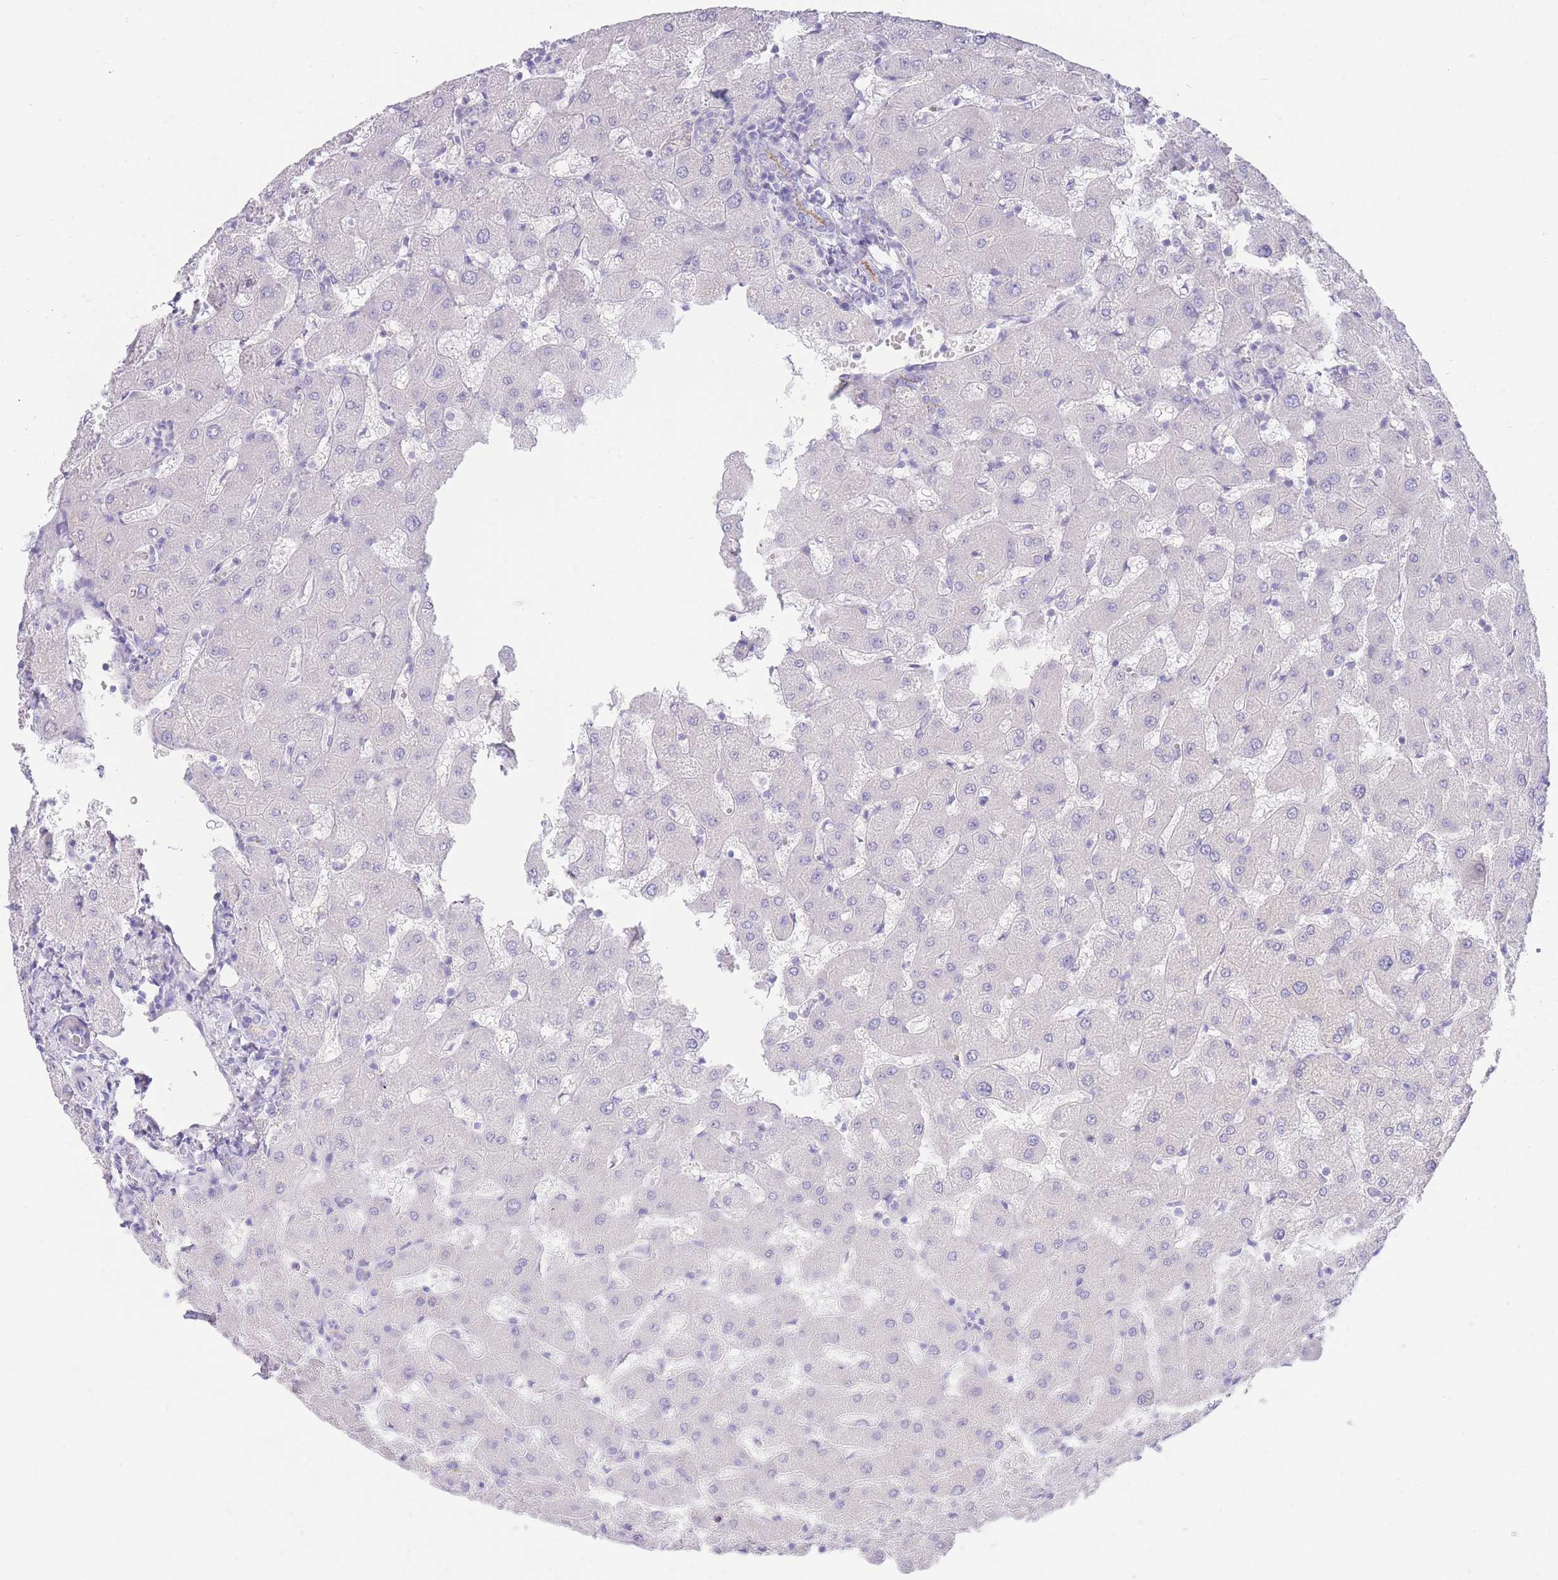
{"staining": {"intensity": "negative", "quantity": "none", "location": "none"}, "tissue": "liver", "cell_type": "Cholangiocytes", "image_type": "normal", "snomed": [{"axis": "morphology", "description": "Normal tissue, NOS"}, {"axis": "topography", "description": "Liver"}], "caption": "An image of human liver is negative for staining in cholangiocytes.", "gene": "LRRC37A2", "patient": {"sex": "female", "age": 63}}